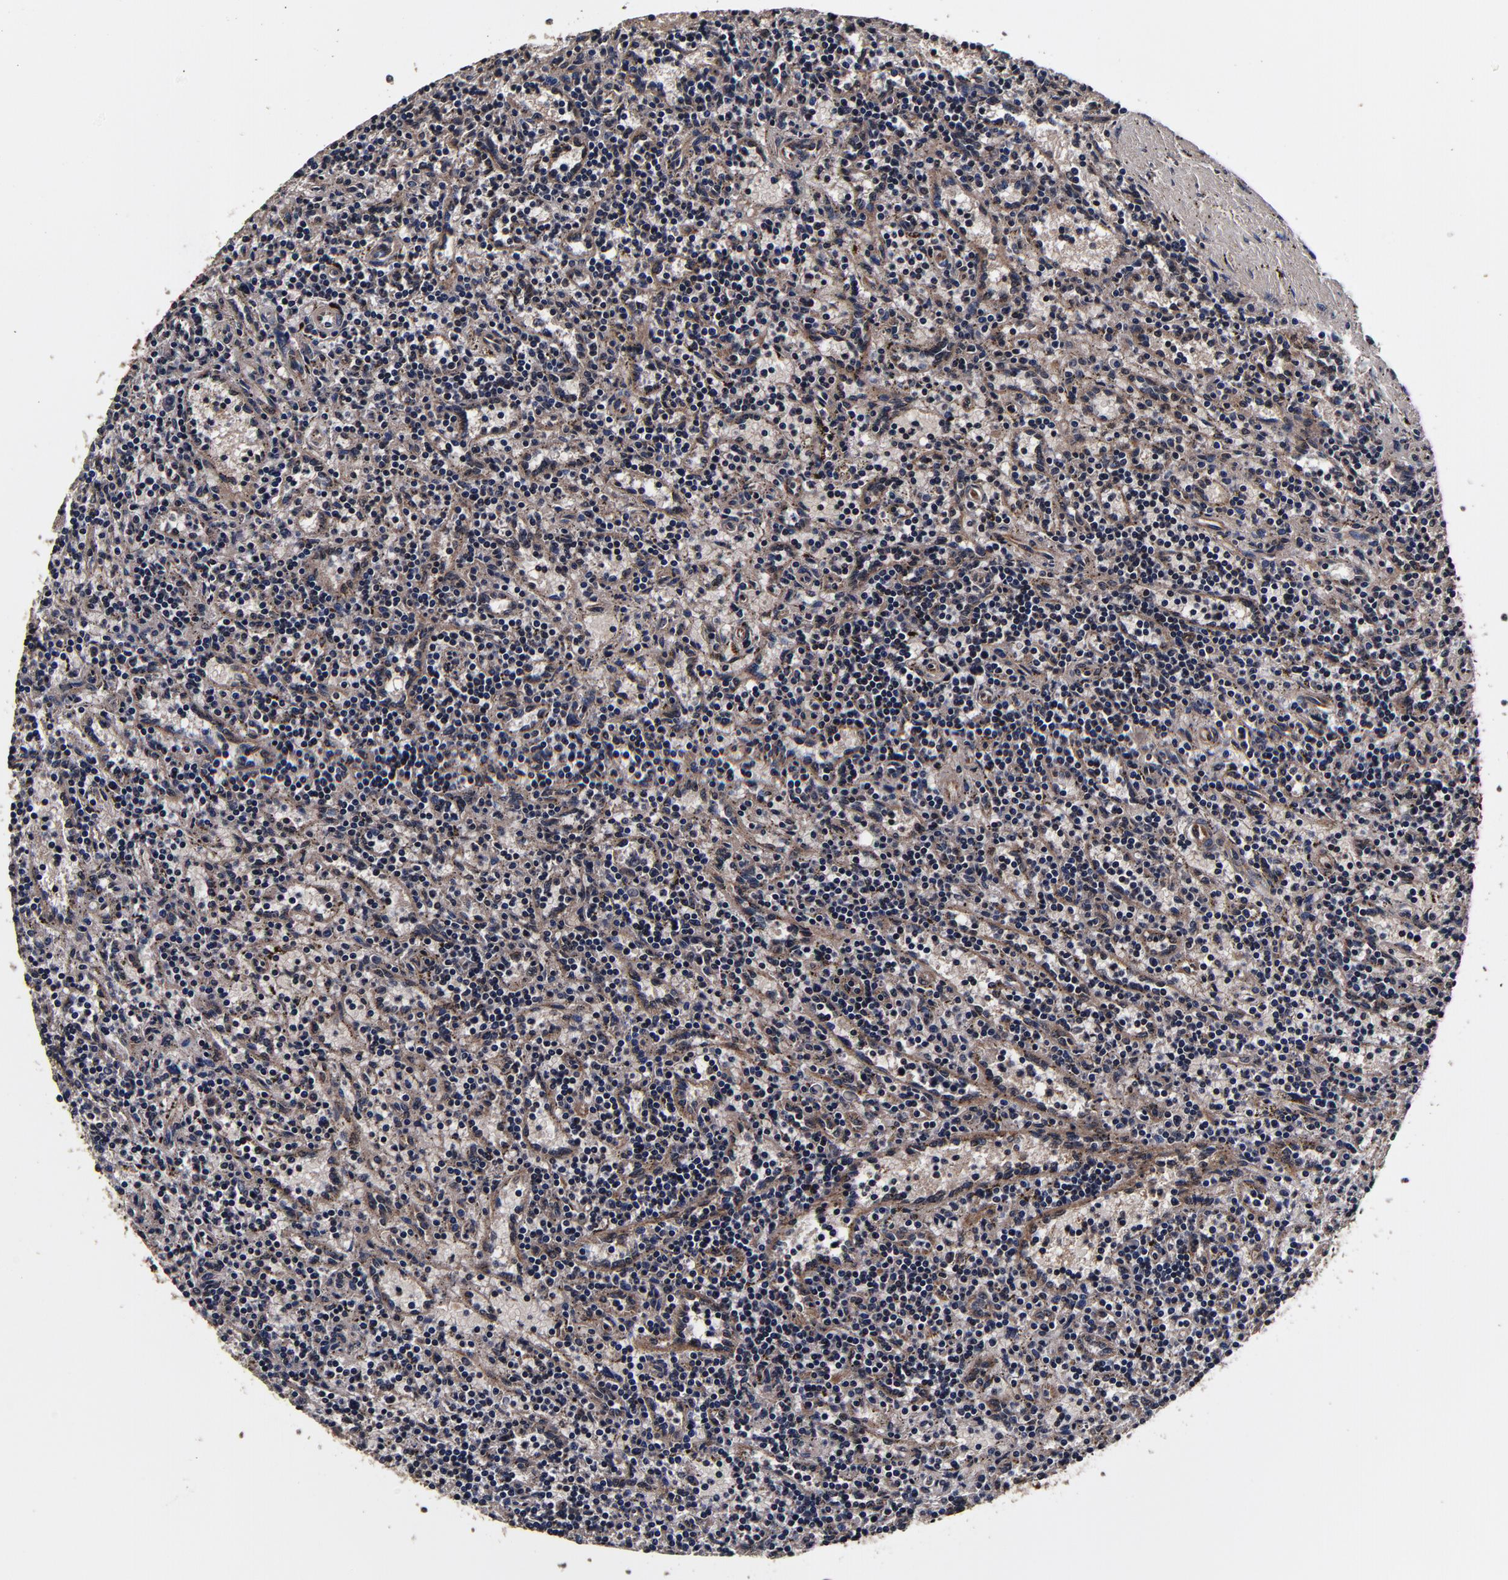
{"staining": {"intensity": "negative", "quantity": "none", "location": "none"}, "tissue": "lymphoma", "cell_type": "Tumor cells", "image_type": "cancer", "snomed": [{"axis": "morphology", "description": "Malignant lymphoma, non-Hodgkin's type, Low grade"}, {"axis": "topography", "description": "Spleen"}], "caption": "Tumor cells show no significant protein positivity in lymphoma. (DAB (3,3'-diaminobenzidine) immunohistochemistry (IHC) visualized using brightfield microscopy, high magnification).", "gene": "MMP15", "patient": {"sex": "male", "age": 73}}